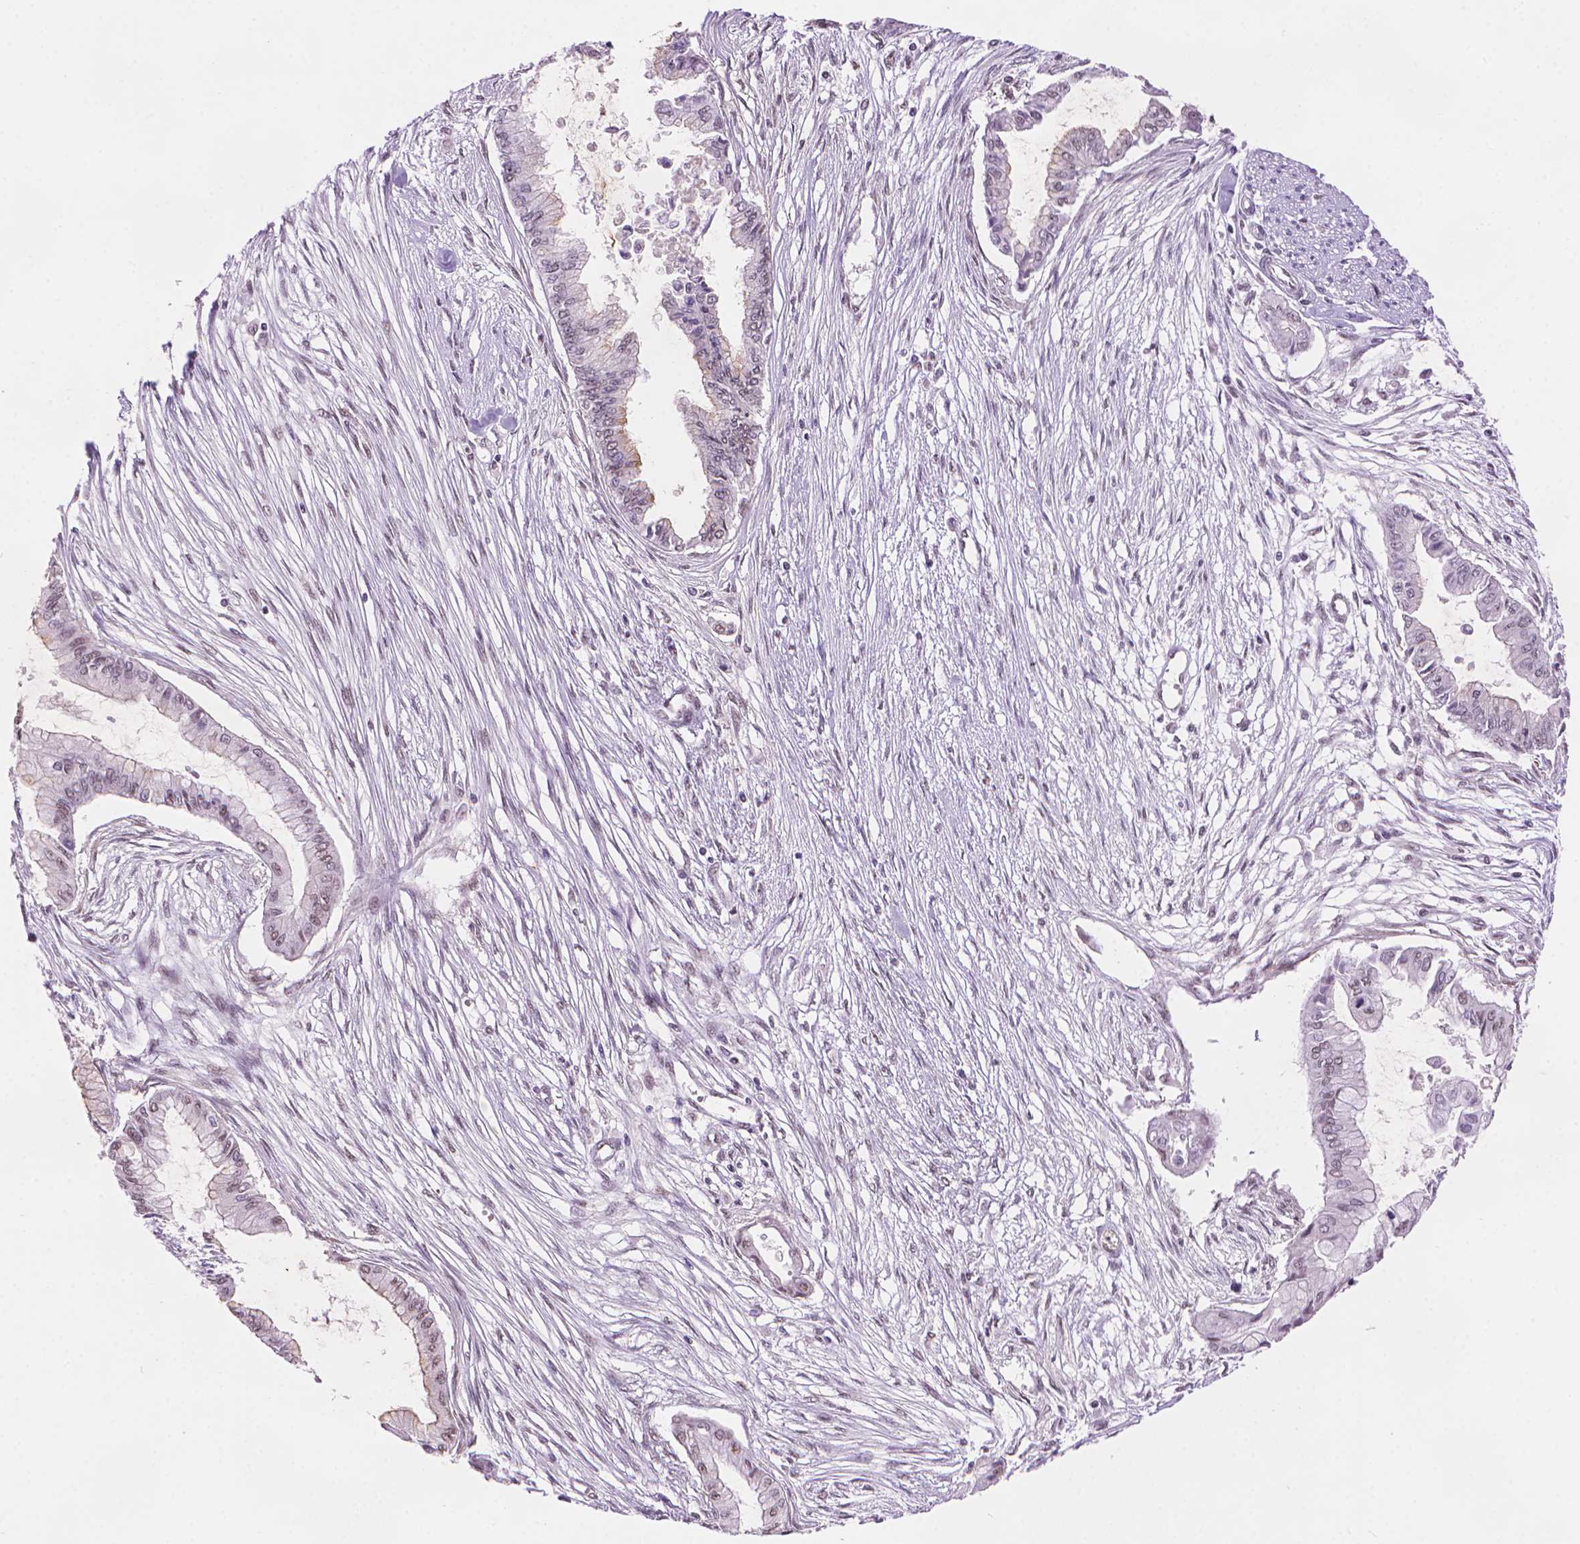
{"staining": {"intensity": "weak", "quantity": "25%-75%", "location": "nuclear"}, "tissue": "pancreatic cancer", "cell_type": "Tumor cells", "image_type": "cancer", "snomed": [{"axis": "morphology", "description": "Adenocarcinoma, NOS"}, {"axis": "topography", "description": "Pancreas"}], "caption": "Pancreatic adenocarcinoma stained with a protein marker exhibits weak staining in tumor cells.", "gene": "UBN1", "patient": {"sex": "female", "age": 68}}